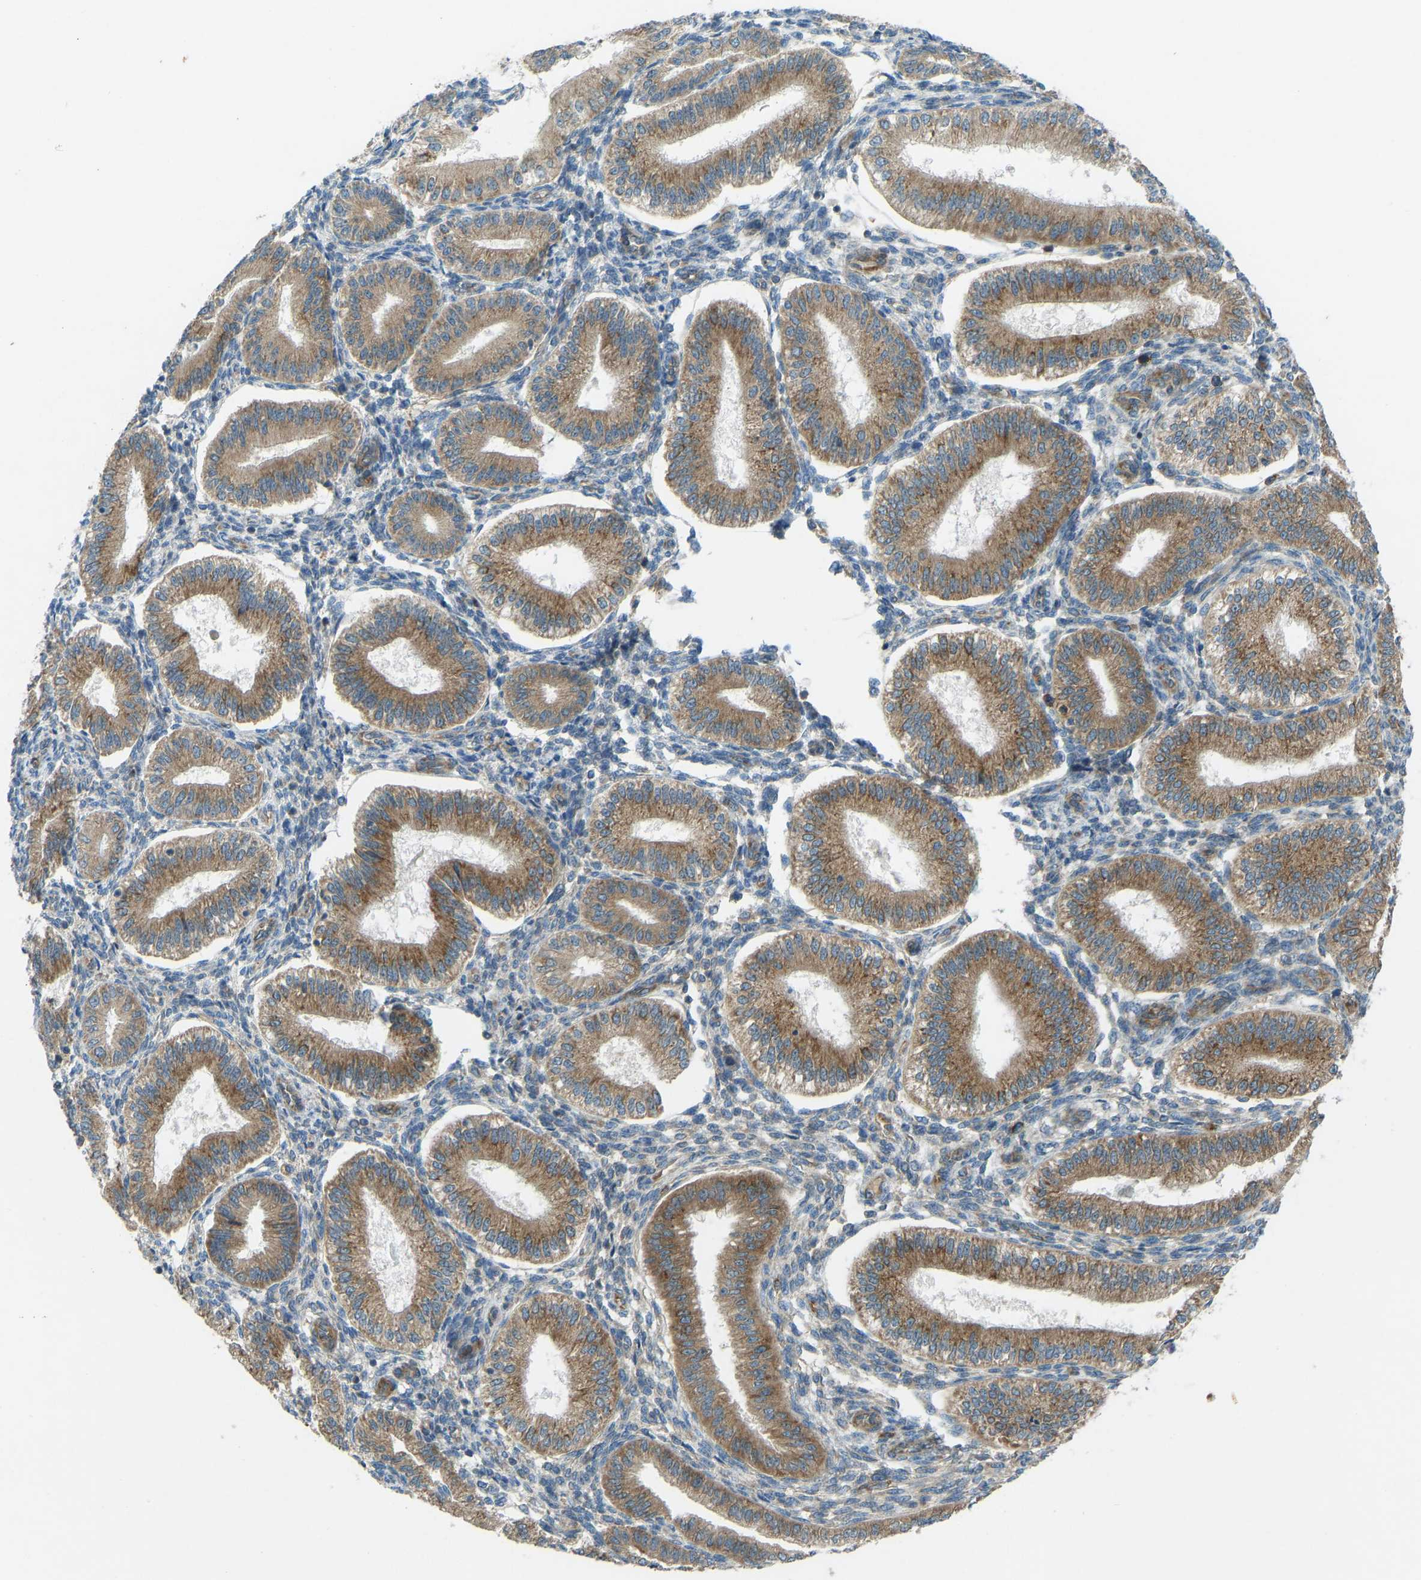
{"staining": {"intensity": "weak", "quantity": "<25%", "location": "cytoplasmic/membranous"}, "tissue": "endometrium", "cell_type": "Cells in endometrial stroma", "image_type": "normal", "snomed": [{"axis": "morphology", "description": "Normal tissue, NOS"}, {"axis": "topography", "description": "Endometrium"}], "caption": "IHC micrograph of normal endometrium: human endometrium stained with DAB (3,3'-diaminobenzidine) demonstrates no significant protein staining in cells in endometrial stroma.", "gene": "STAU2", "patient": {"sex": "female", "age": 39}}